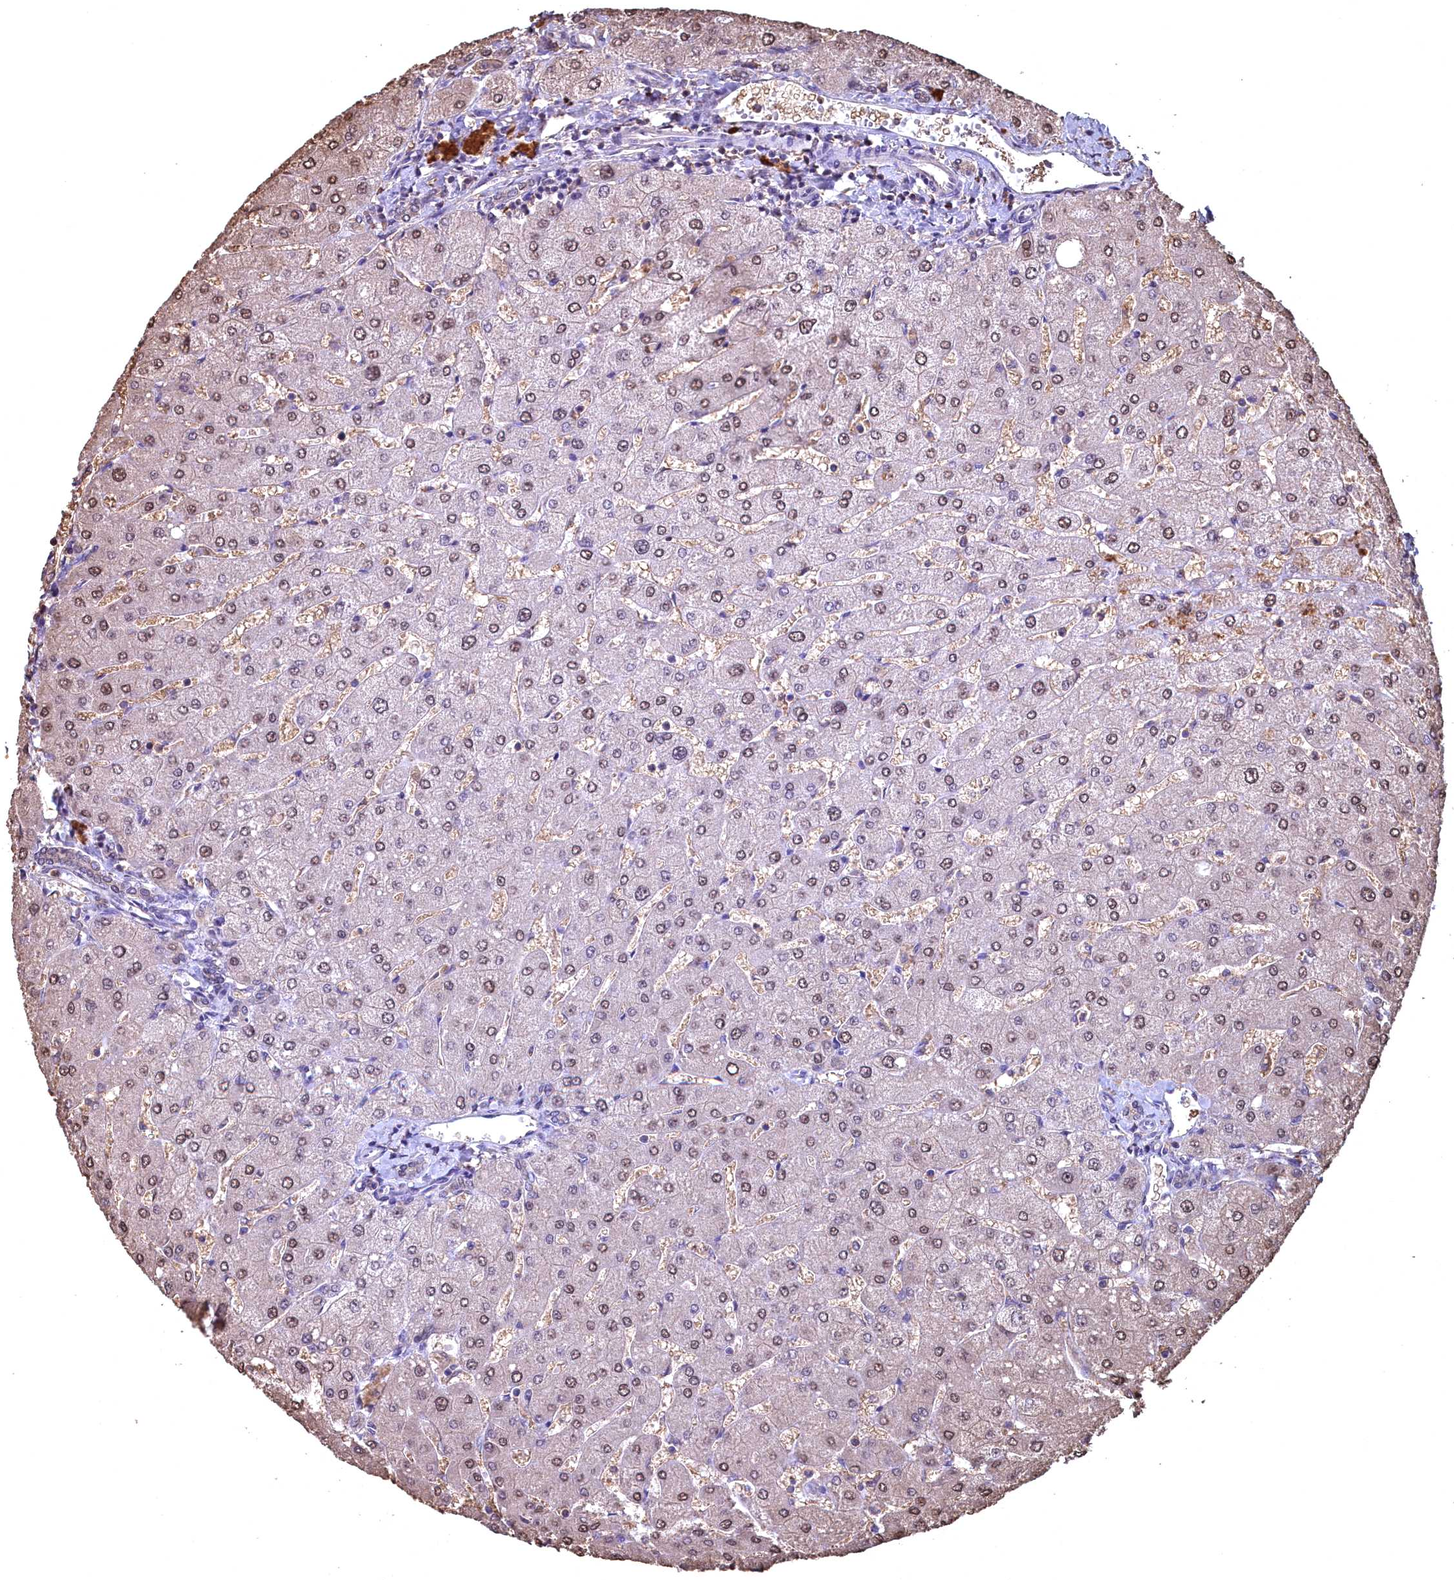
{"staining": {"intensity": "negative", "quantity": "none", "location": "none"}, "tissue": "liver", "cell_type": "Cholangiocytes", "image_type": "normal", "snomed": [{"axis": "morphology", "description": "Normal tissue, NOS"}, {"axis": "topography", "description": "Liver"}], "caption": "Immunohistochemistry photomicrograph of benign human liver stained for a protein (brown), which reveals no expression in cholangiocytes. (DAB (3,3'-diaminobenzidine) immunohistochemistry visualized using brightfield microscopy, high magnification).", "gene": "GAPDH", "patient": {"sex": "male", "age": 55}}